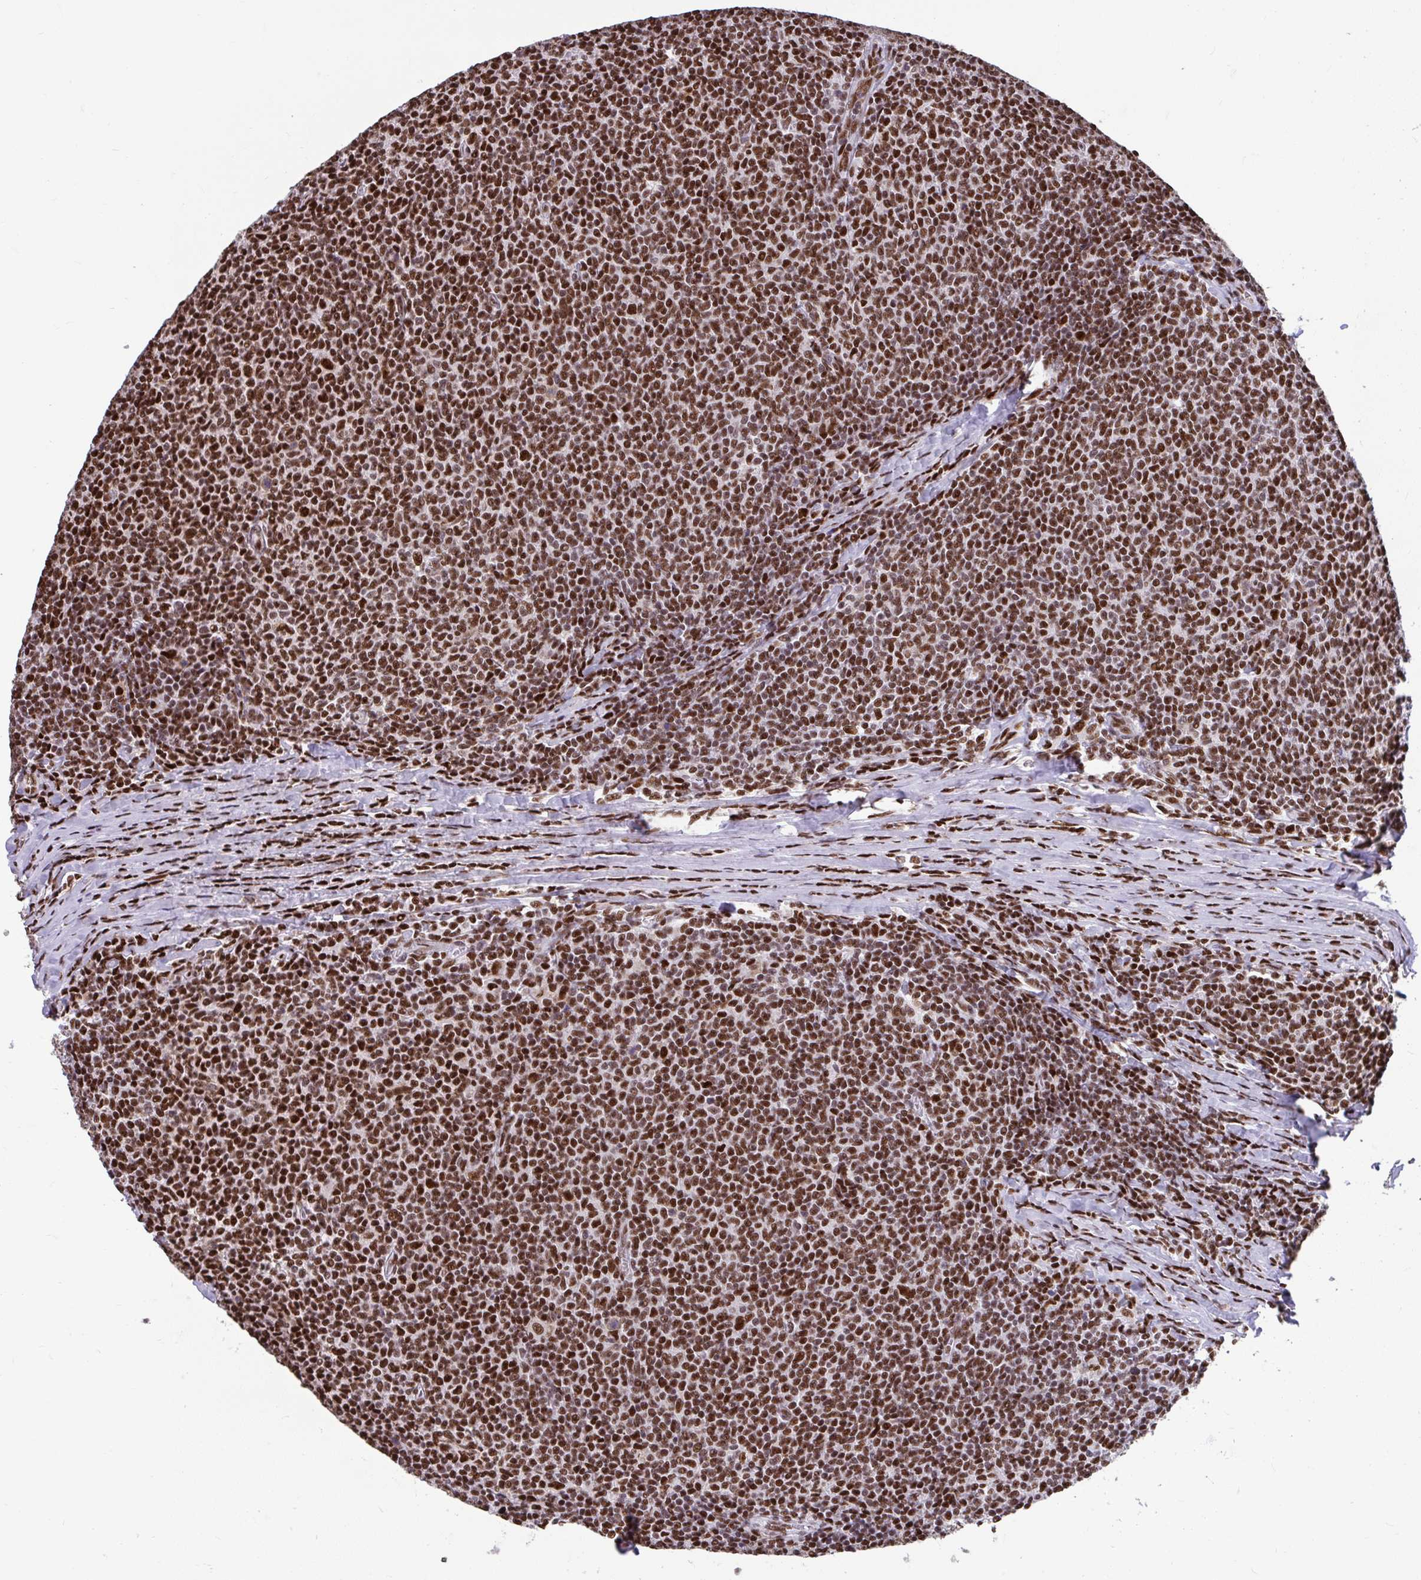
{"staining": {"intensity": "strong", "quantity": ">75%", "location": "nuclear"}, "tissue": "lymphoma", "cell_type": "Tumor cells", "image_type": "cancer", "snomed": [{"axis": "morphology", "description": "Malignant lymphoma, non-Hodgkin's type, Low grade"}, {"axis": "topography", "description": "Lymph node"}], "caption": "Immunohistochemistry (IHC) image of neoplastic tissue: lymphoma stained using IHC exhibits high levels of strong protein expression localized specifically in the nuclear of tumor cells, appearing as a nuclear brown color.", "gene": "SLC35C2", "patient": {"sex": "male", "age": 52}}